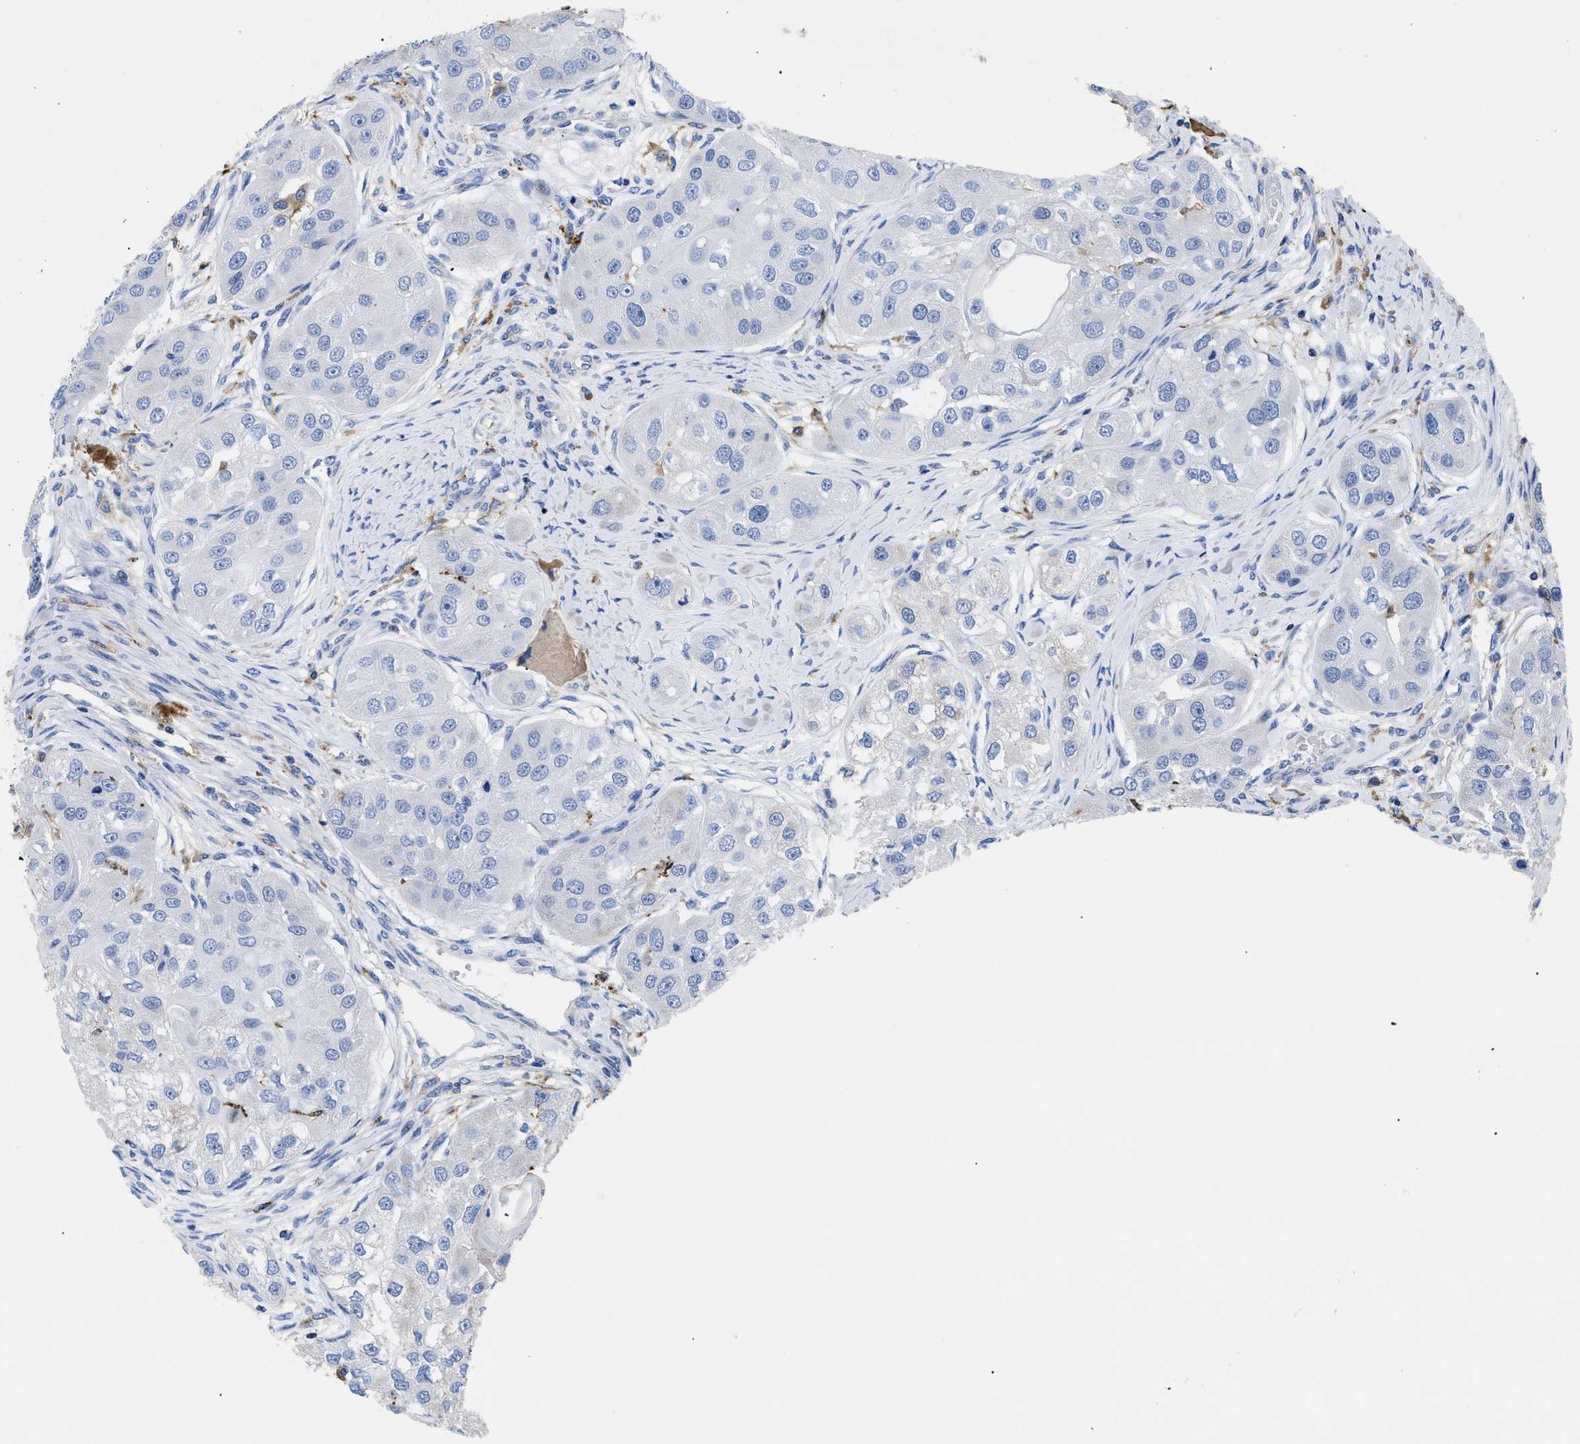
{"staining": {"intensity": "negative", "quantity": "none", "location": "none"}, "tissue": "head and neck cancer", "cell_type": "Tumor cells", "image_type": "cancer", "snomed": [{"axis": "morphology", "description": "Normal tissue, NOS"}, {"axis": "morphology", "description": "Squamous cell carcinoma, NOS"}, {"axis": "topography", "description": "Skeletal muscle"}, {"axis": "topography", "description": "Head-Neck"}], "caption": "High power microscopy histopathology image of an immunohistochemistry histopathology image of head and neck cancer (squamous cell carcinoma), revealing no significant positivity in tumor cells. The staining was performed using DAB (3,3'-diaminobenzidine) to visualize the protein expression in brown, while the nuclei were stained in blue with hematoxylin (Magnification: 20x).", "gene": "HLA-DPA1", "patient": {"sex": "male", "age": 51}}